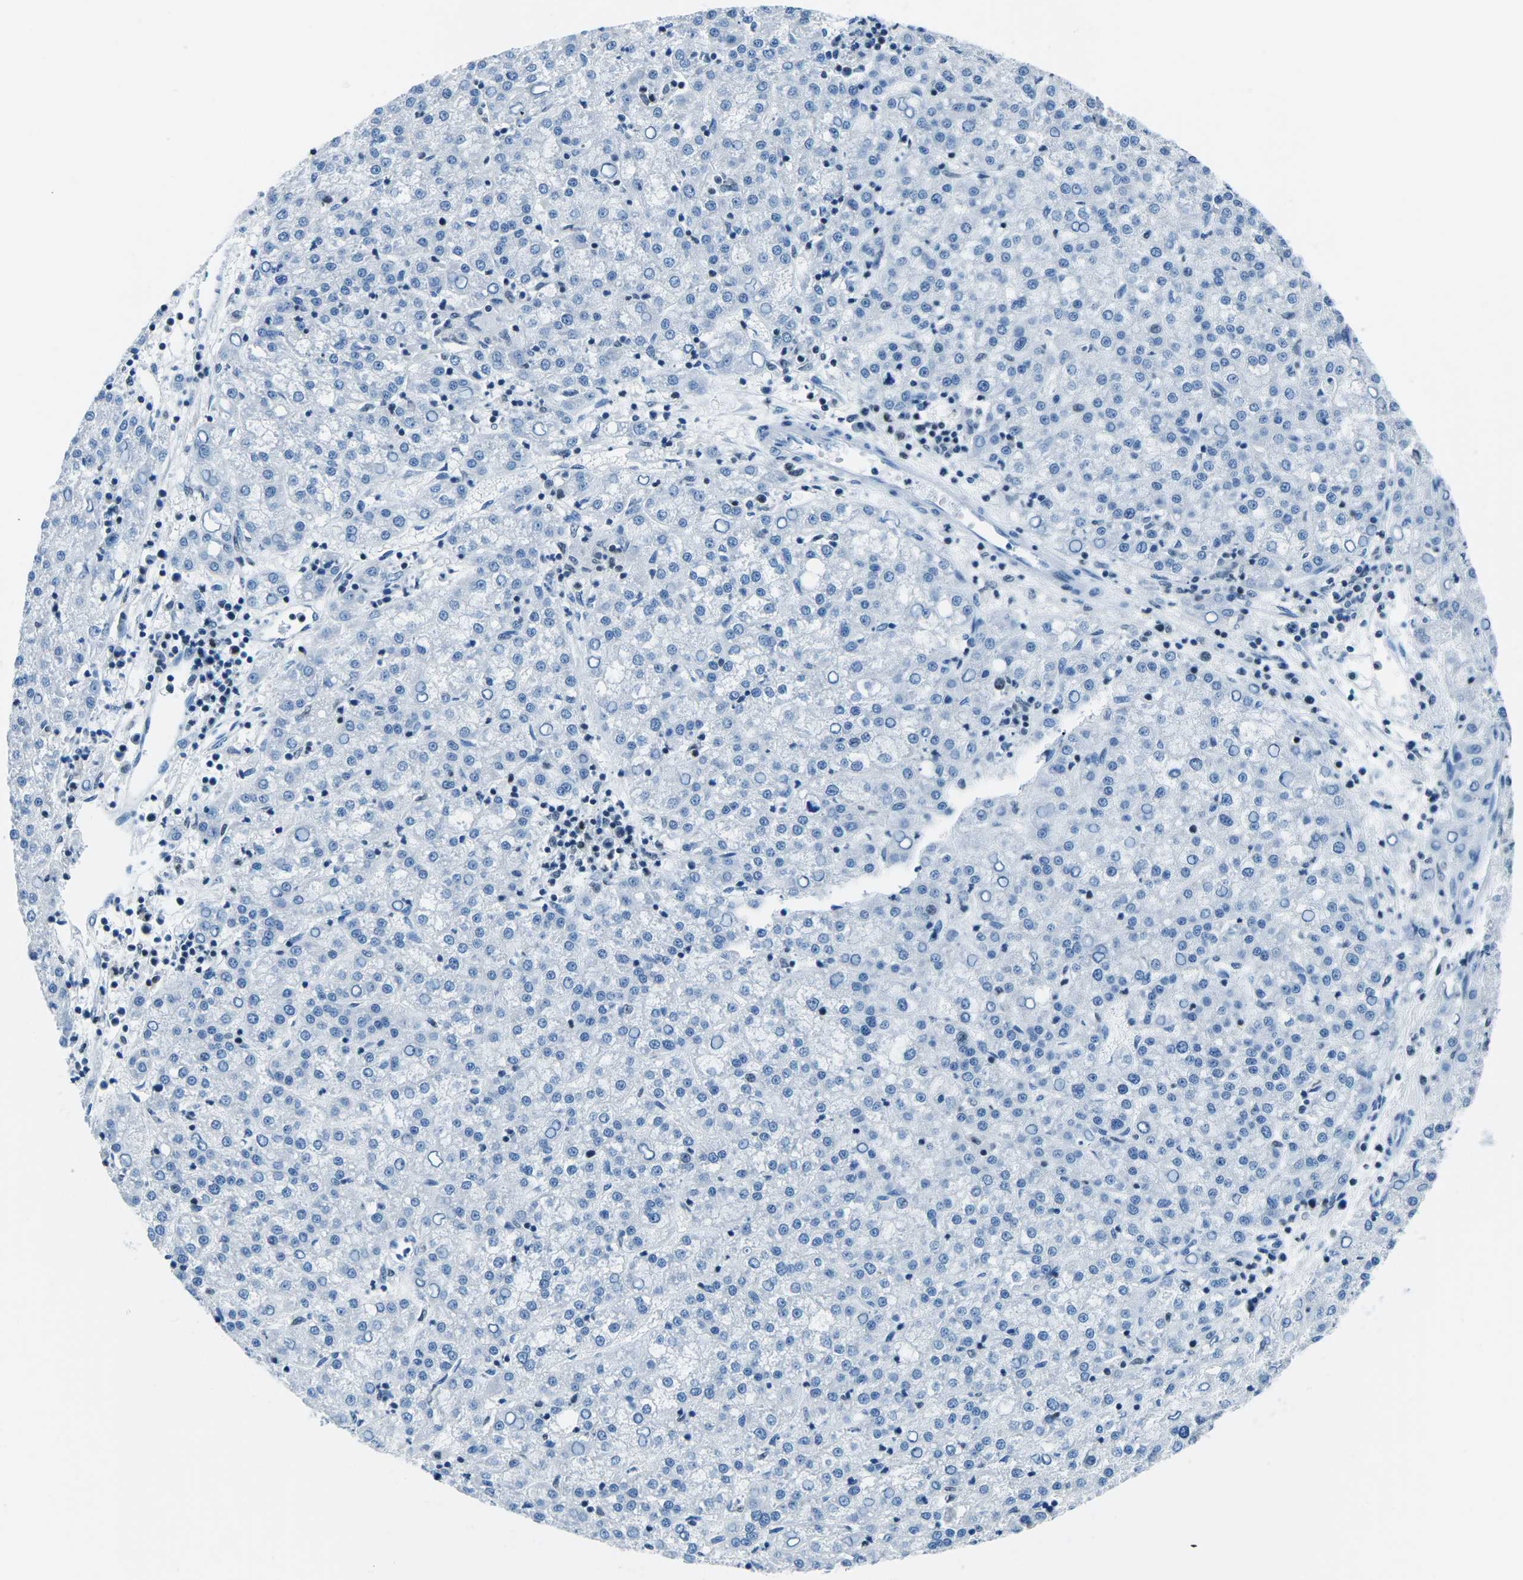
{"staining": {"intensity": "negative", "quantity": "none", "location": "none"}, "tissue": "liver cancer", "cell_type": "Tumor cells", "image_type": "cancer", "snomed": [{"axis": "morphology", "description": "Carcinoma, Hepatocellular, NOS"}, {"axis": "topography", "description": "Liver"}], "caption": "A high-resolution histopathology image shows immunohistochemistry staining of hepatocellular carcinoma (liver), which demonstrates no significant positivity in tumor cells.", "gene": "CELF2", "patient": {"sex": "female", "age": 58}}